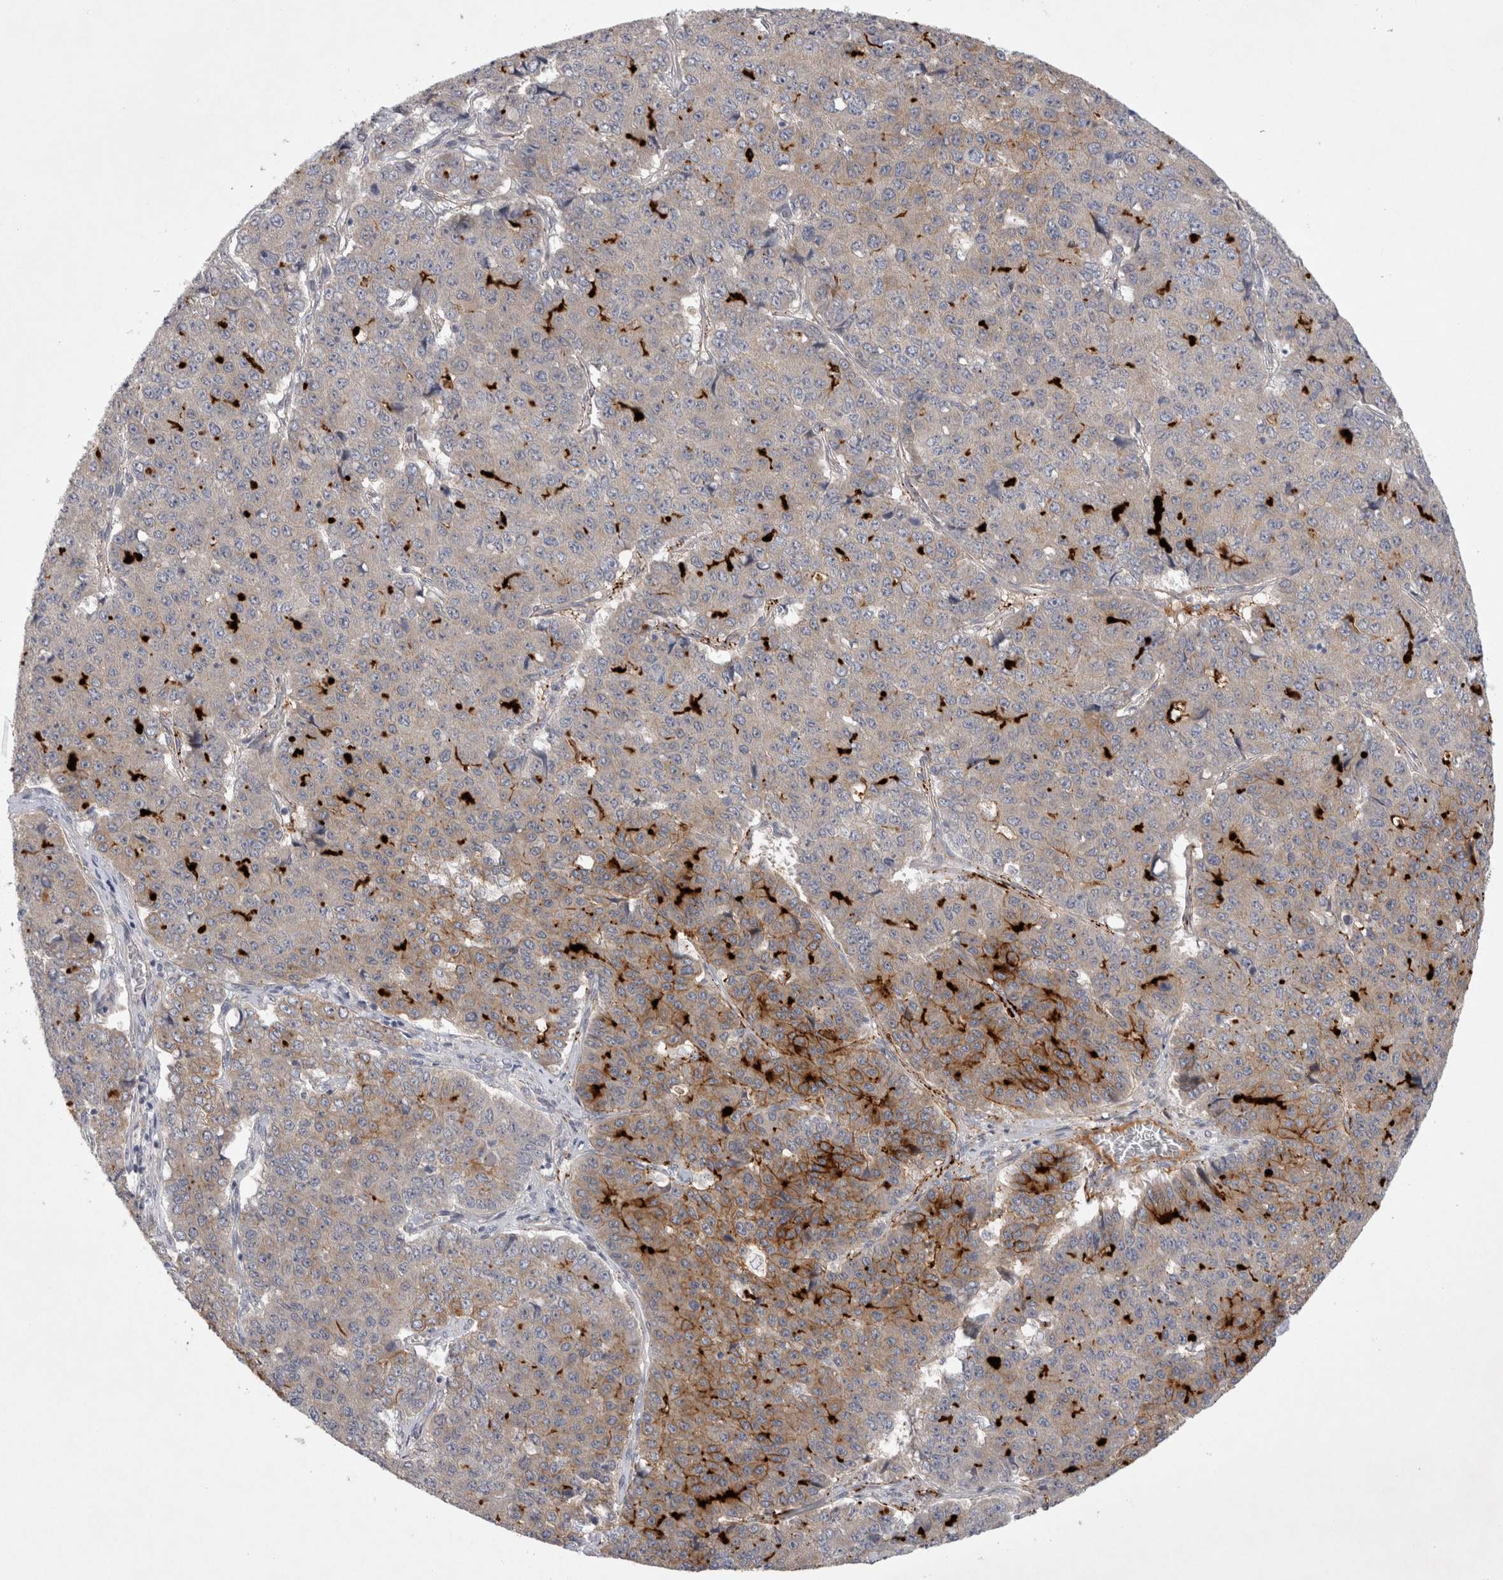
{"staining": {"intensity": "moderate", "quantity": "25%-75%", "location": "cytoplasmic/membranous"}, "tissue": "pancreatic cancer", "cell_type": "Tumor cells", "image_type": "cancer", "snomed": [{"axis": "morphology", "description": "Adenocarcinoma, NOS"}, {"axis": "topography", "description": "Pancreas"}], "caption": "A high-resolution micrograph shows IHC staining of pancreatic adenocarcinoma, which shows moderate cytoplasmic/membranous positivity in approximately 25%-75% of tumor cells.", "gene": "BZW2", "patient": {"sex": "male", "age": 50}}